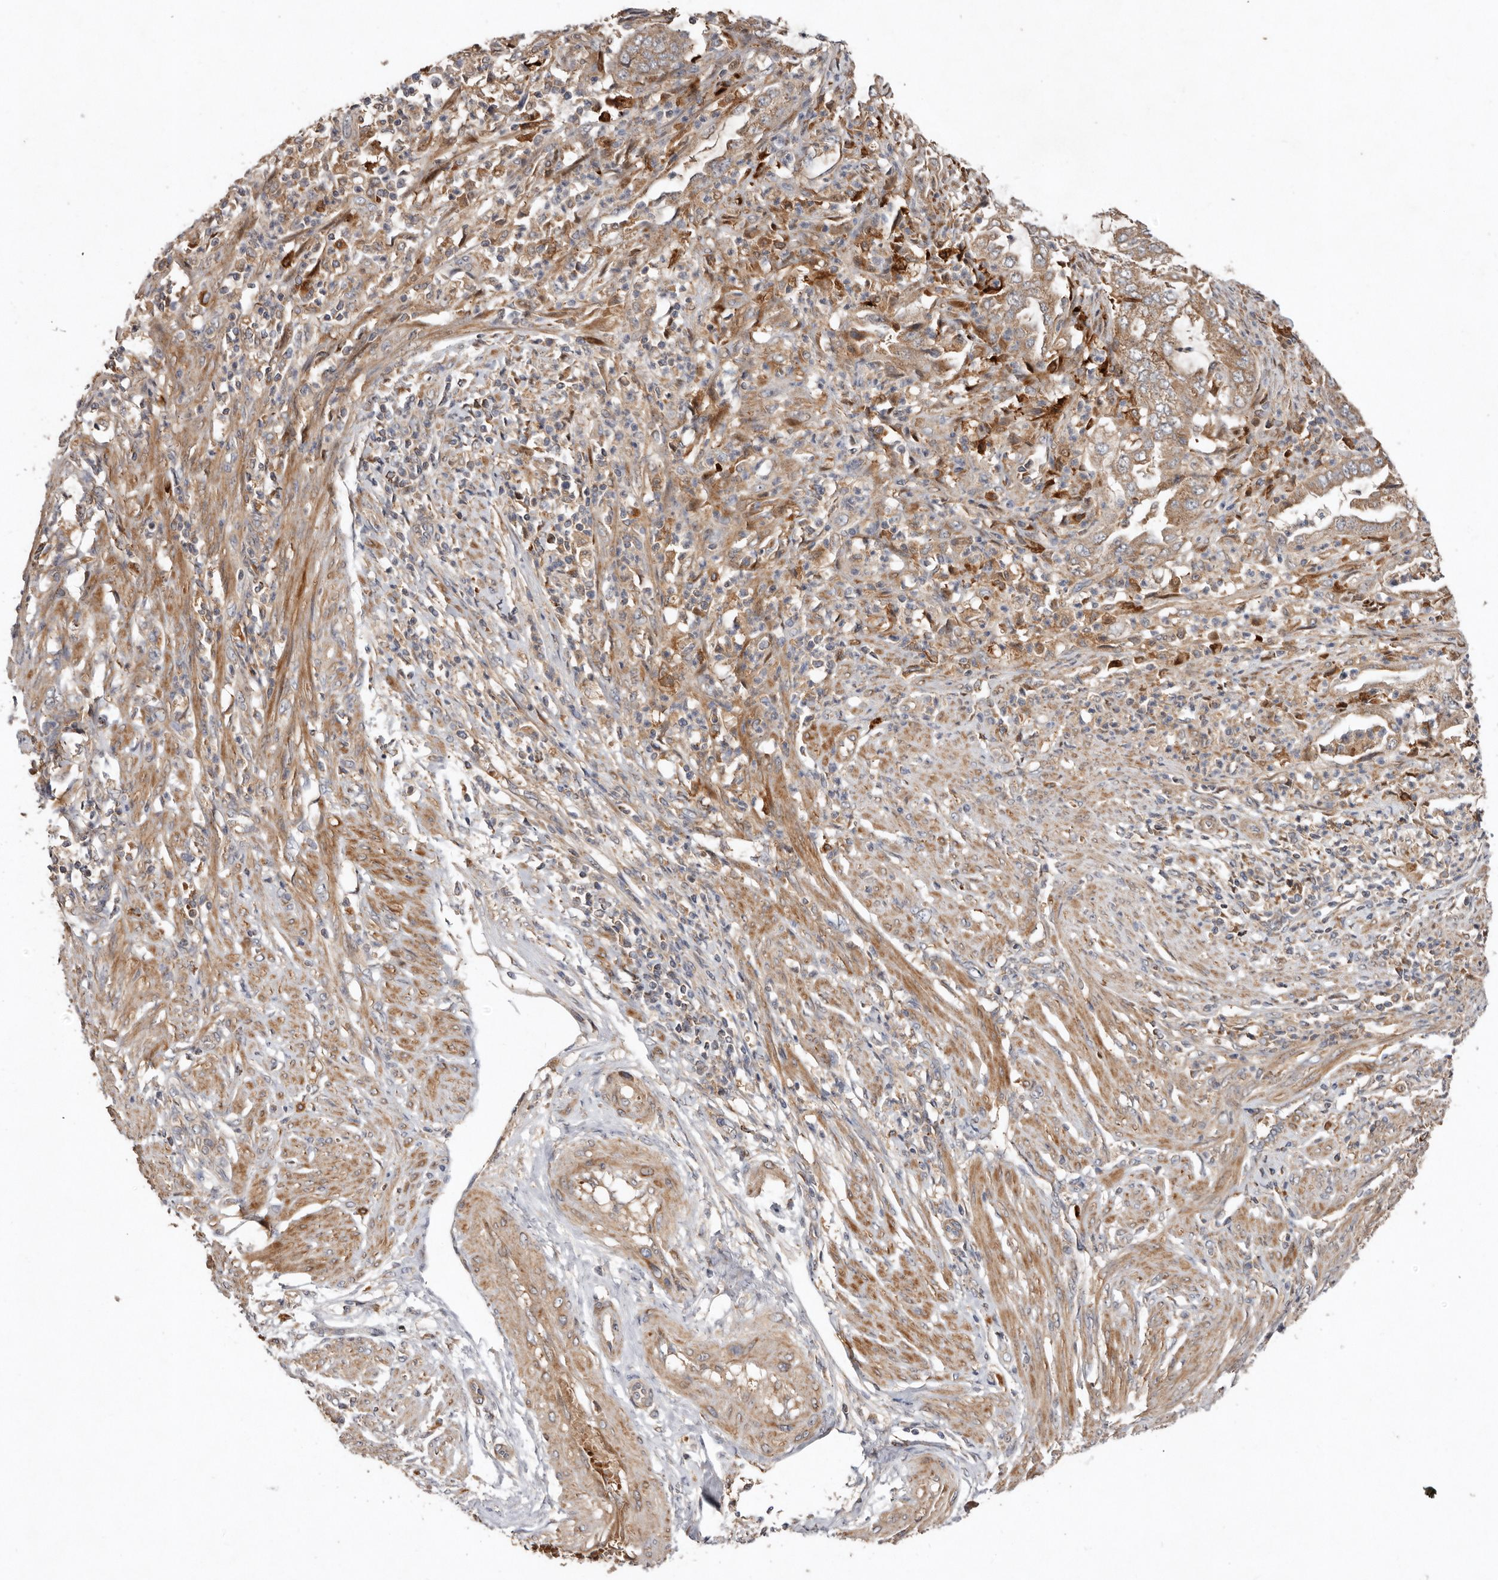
{"staining": {"intensity": "moderate", "quantity": ">75%", "location": "cytoplasmic/membranous"}, "tissue": "endometrial cancer", "cell_type": "Tumor cells", "image_type": "cancer", "snomed": [{"axis": "morphology", "description": "Adenocarcinoma, NOS"}, {"axis": "topography", "description": "Endometrium"}], "caption": "Tumor cells exhibit moderate cytoplasmic/membranous staining in about >75% of cells in adenocarcinoma (endometrial).", "gene": "GOT1L1", "patient": {"sex": "female", "age": 51}}